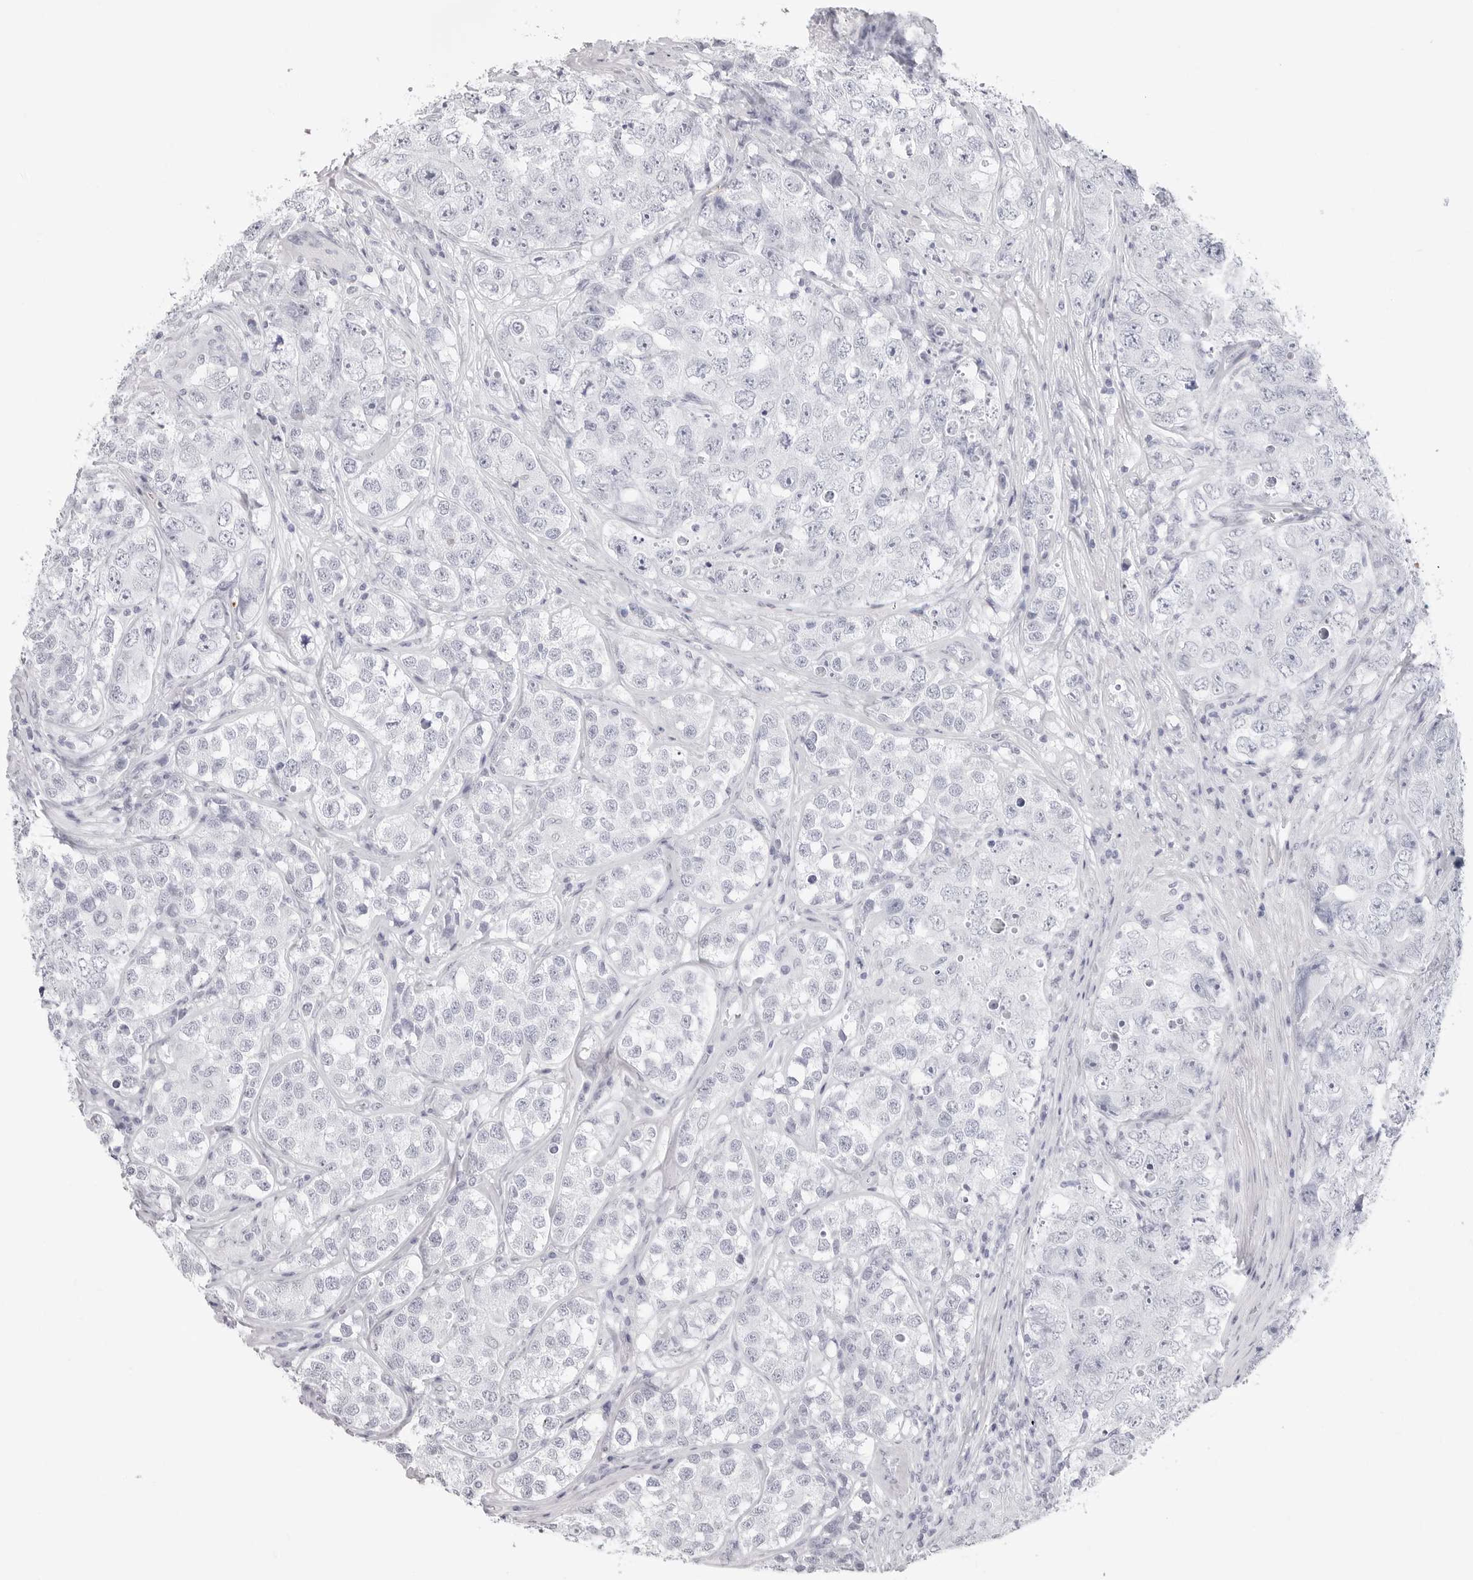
{"staining": {"intensity": "negative", "quantity": "none", "location": "none"}, "tissue": "testis cancer", "cell_type": "Tumor cells", "image_type": "cancer", "snomed": [{"axis": "morphology", "description": "Seminoma, NOS"}, {"axis": "morphology", "description": "Carcinoma, Embryonal, NOS"}, {"axis": "topography", "description": "Testis"}], "caption": "IHC histopathology image of human testis embryonal carcinoma stained for a protein (brown), which displays no expression in tumor cells.", "gene": "TSSK1B", "patient": {"sex": "male", "age": 43}}